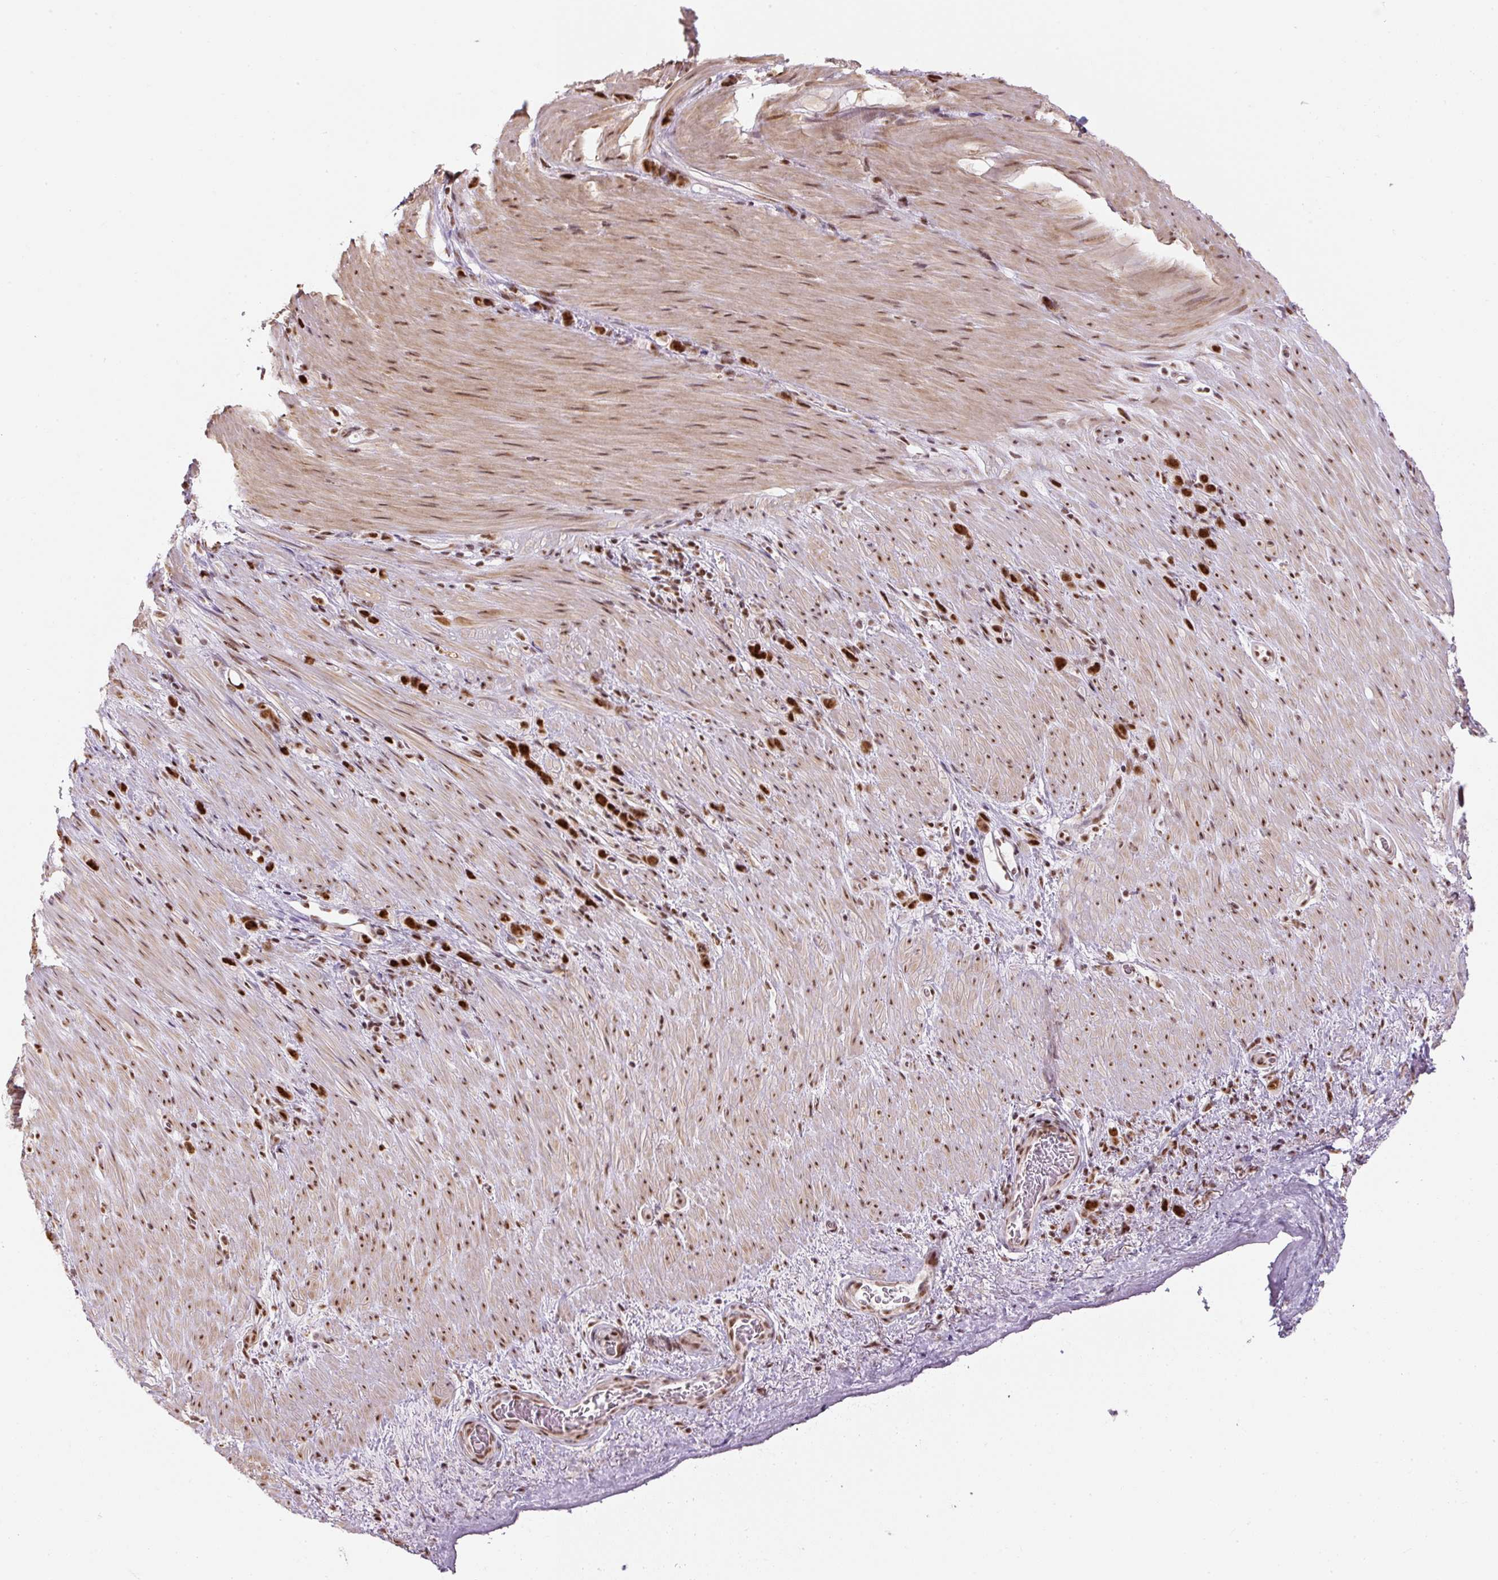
{"staining": {"intensity": "strong", "quantity": ">75%", "location": "nuclear"}, "tissue": "stomach cancer", "cell_type": "Tumor cells", "image_type": "cancer", "snomed": [{"axis": "morphology", "description": "Adenocarcinoma, NOS"}, {"axis": "topography", "description": "Stomach"}], "caption": "Protein analysis of adenocarcinoma (stomach) tissue shows strong nuclear expression in about >75% of tumor cells. The protein is stained brown, and the nuclei are stained in blue (DAB IHC with brightfield microscopy, high magnification).", "gene": "U2AF2", "patient": {"sex": "female", "age": 65}}